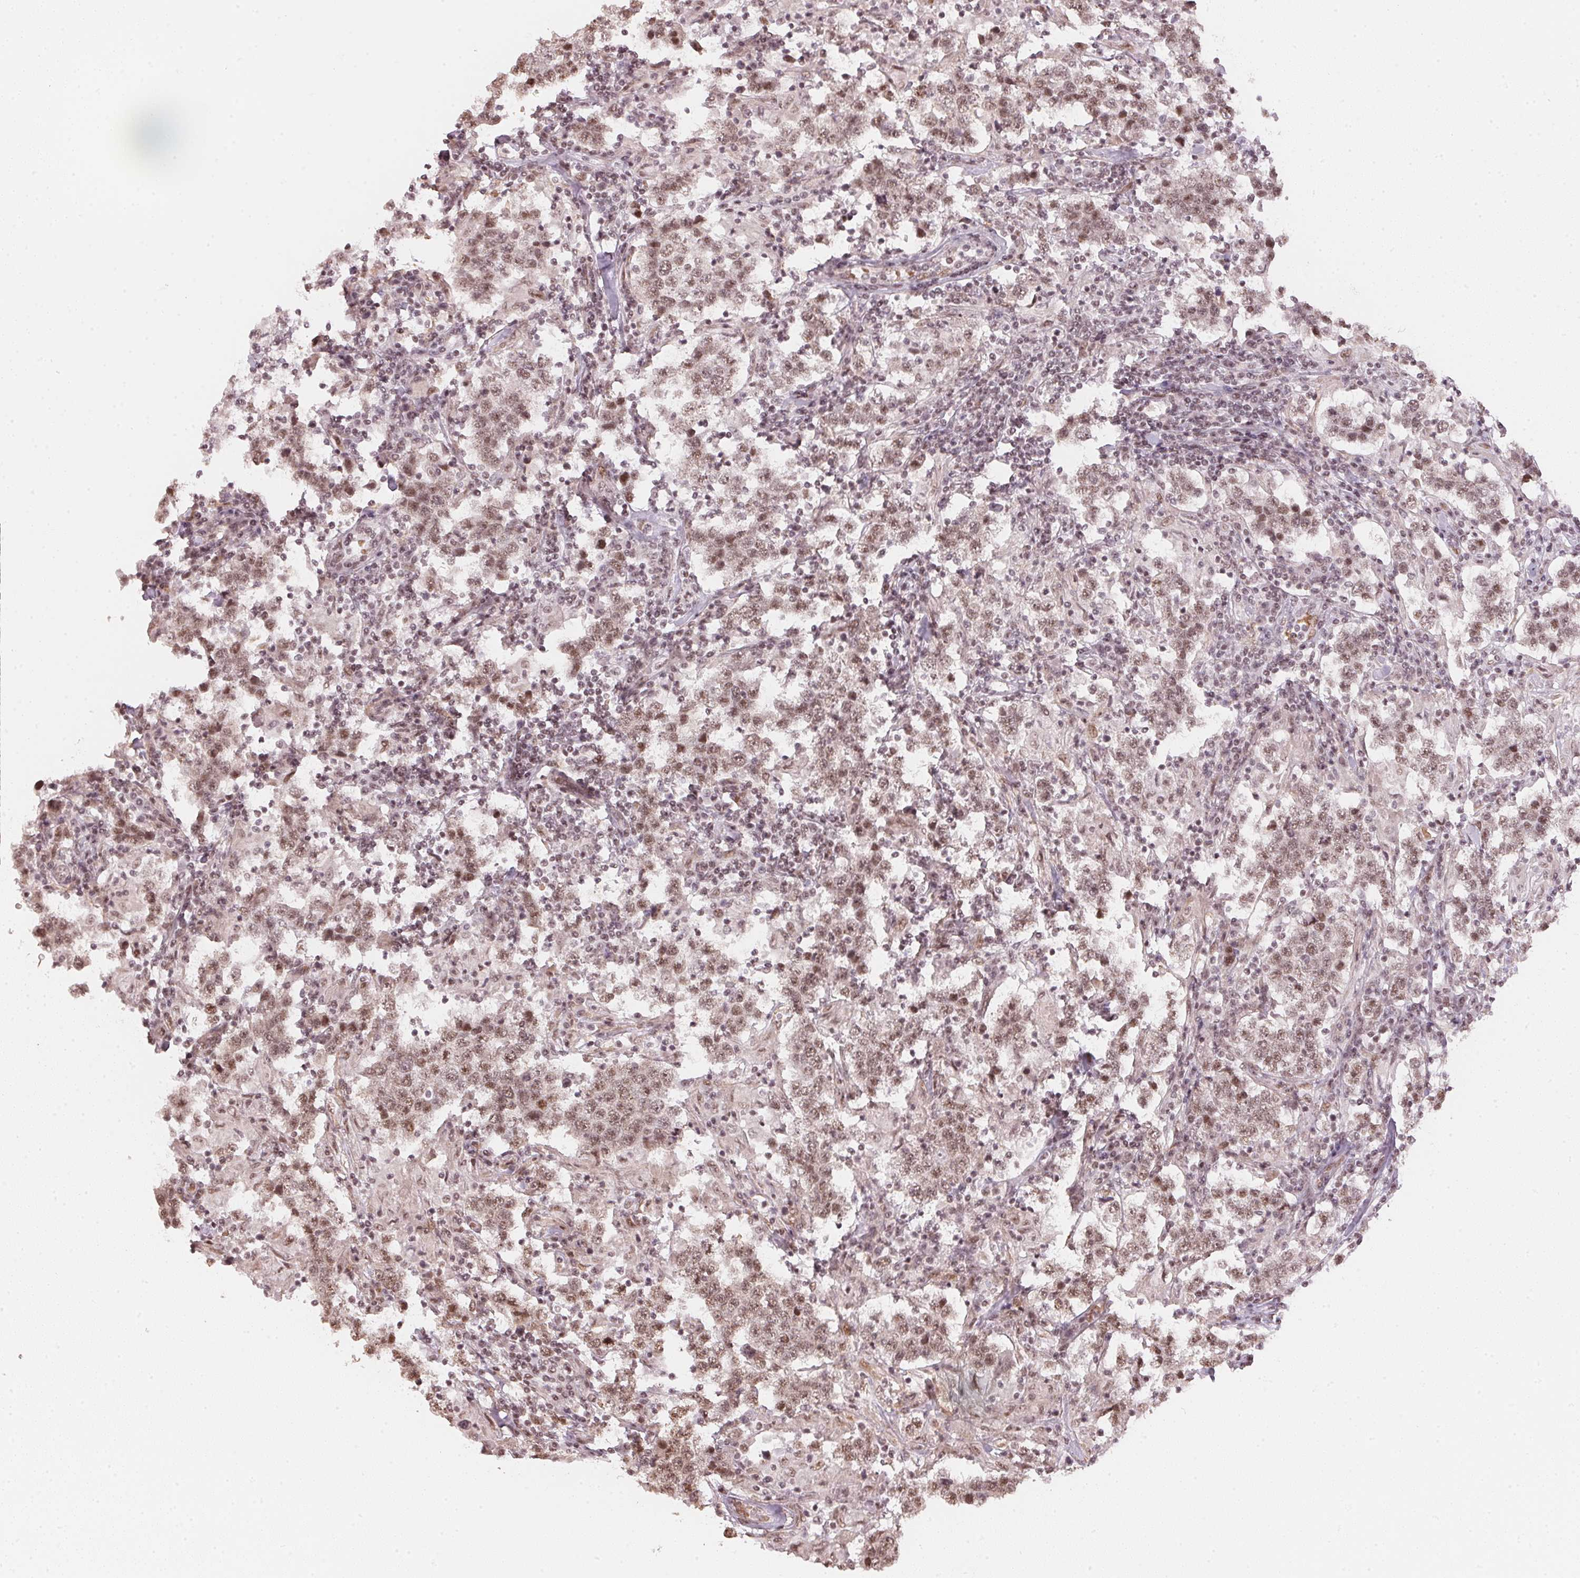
{"staining": {"intensity": "moderate", "quantity": ">75%", "location": "nuclear"}, "tissue": "testis cancer", "cell_type": "Tumor cells", "image_type": "cancer", "snomed": [{"axis": "morphology", "description": "Seminoma, NOS"}, {"axis": "morphology", "description": "Carcinoma, Embryonal, NOS"}, {"axis": "topography", "description": "Testis"}], "caption": "An immunohistochemistry image of tumor tissue is shown. Protein staining in brown shows moderate nuclear positivity in testis cancer within tumor cells.", "gene": "KAT6A", "patient": {"sex": "male", "age": 41}}